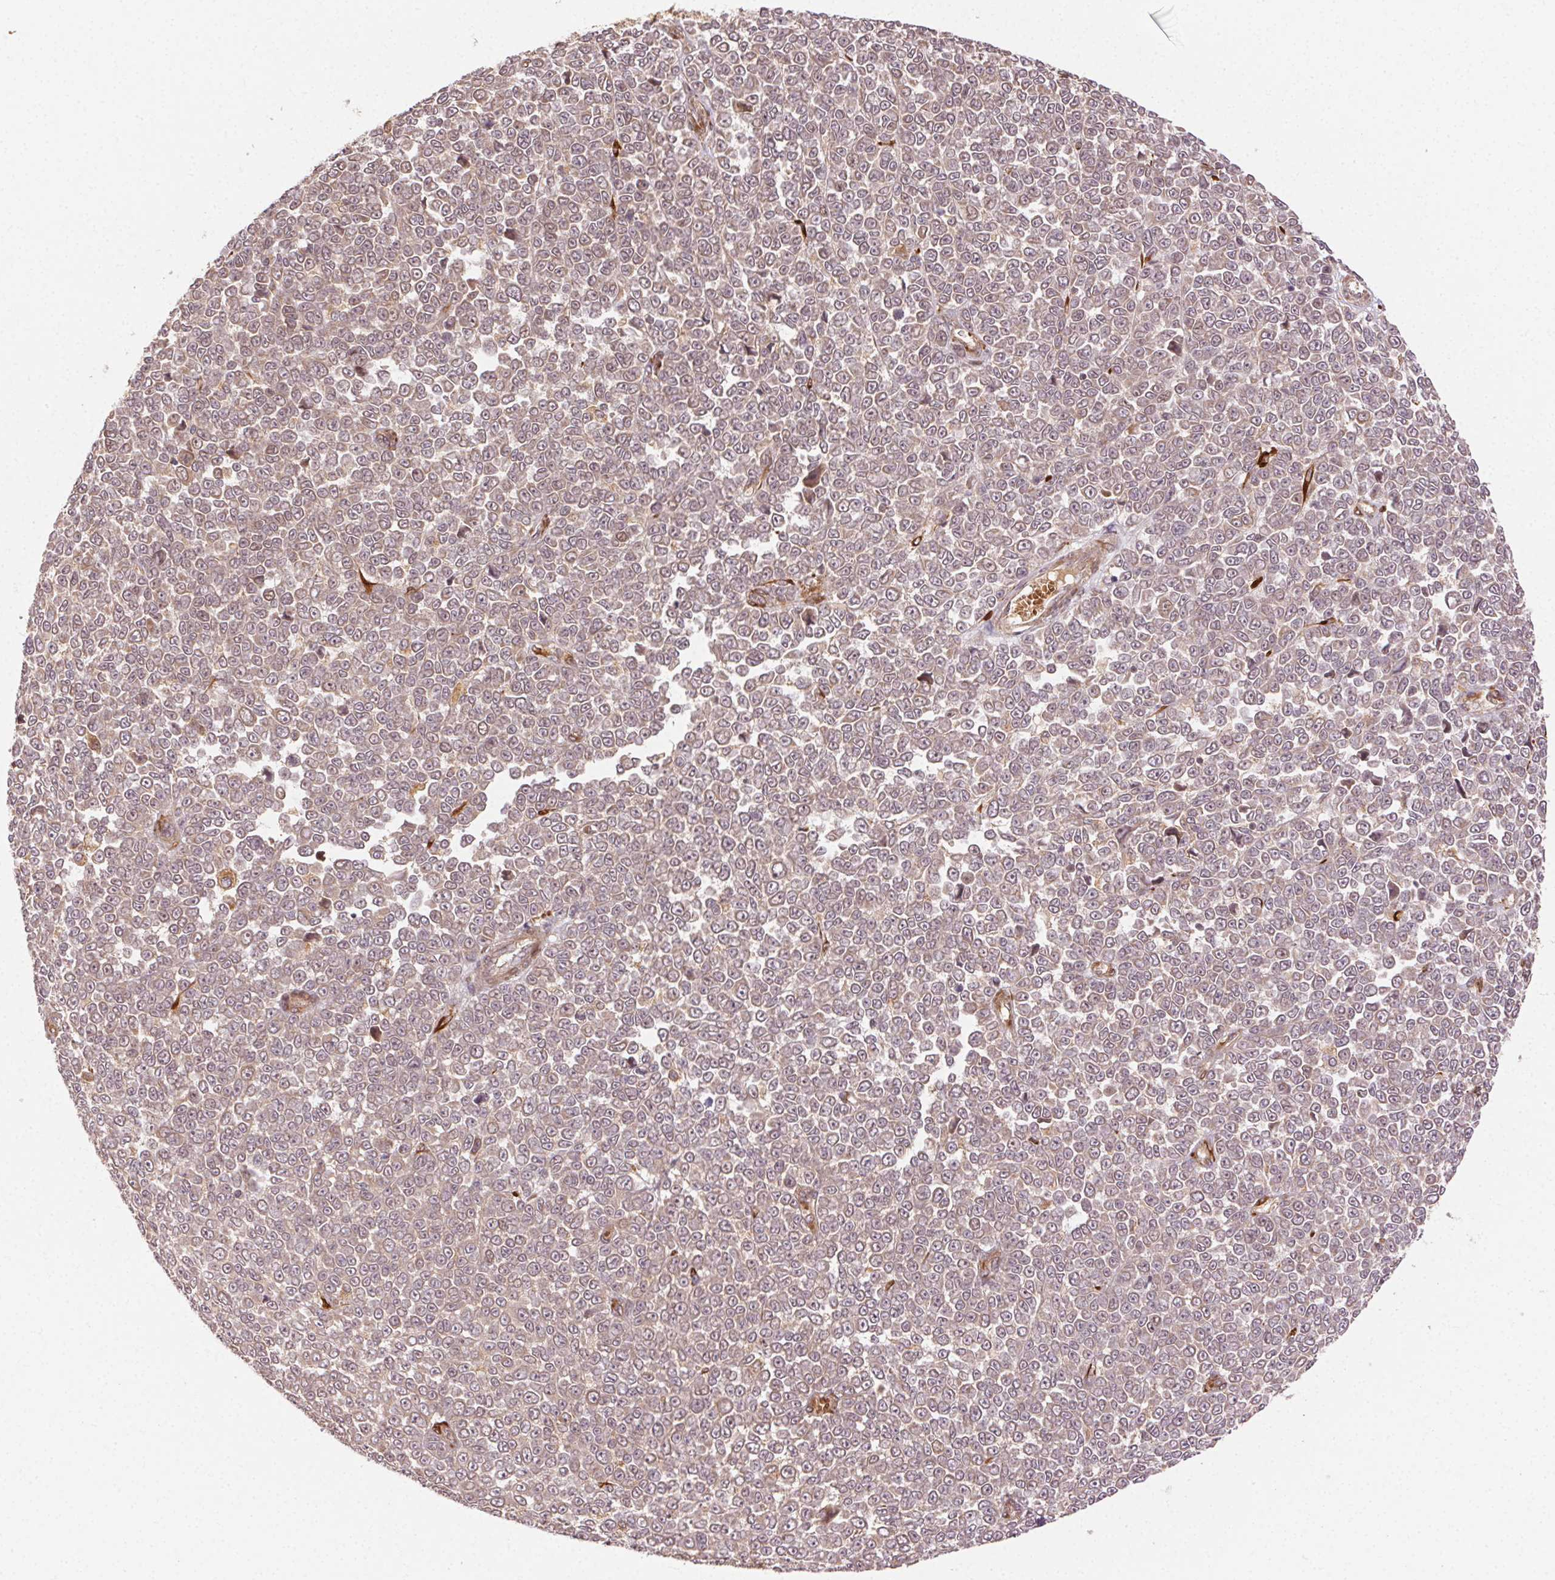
{"staining": {"intensity": "weak", "quantity": ">75%", "location": "cytoplasmic/membranous"}, "tissue": "melanoma", "cell_type": "Tumor cells", "image_type": "cancer", "snomed": [{"axis": "morphology", "description": "Malignant melanoma, NOS"}, {"axis": "topography", "description": "Skin"}], "caption": "An immunohistochemistry photomicrograph of tumor tissue is shown. Protein staining in brown labels weak cytoplasmic/membranous positivity in melanoma within tumor cells.", "gene": "KLHL15", "patient": {"sex": "female", "age": 95}}